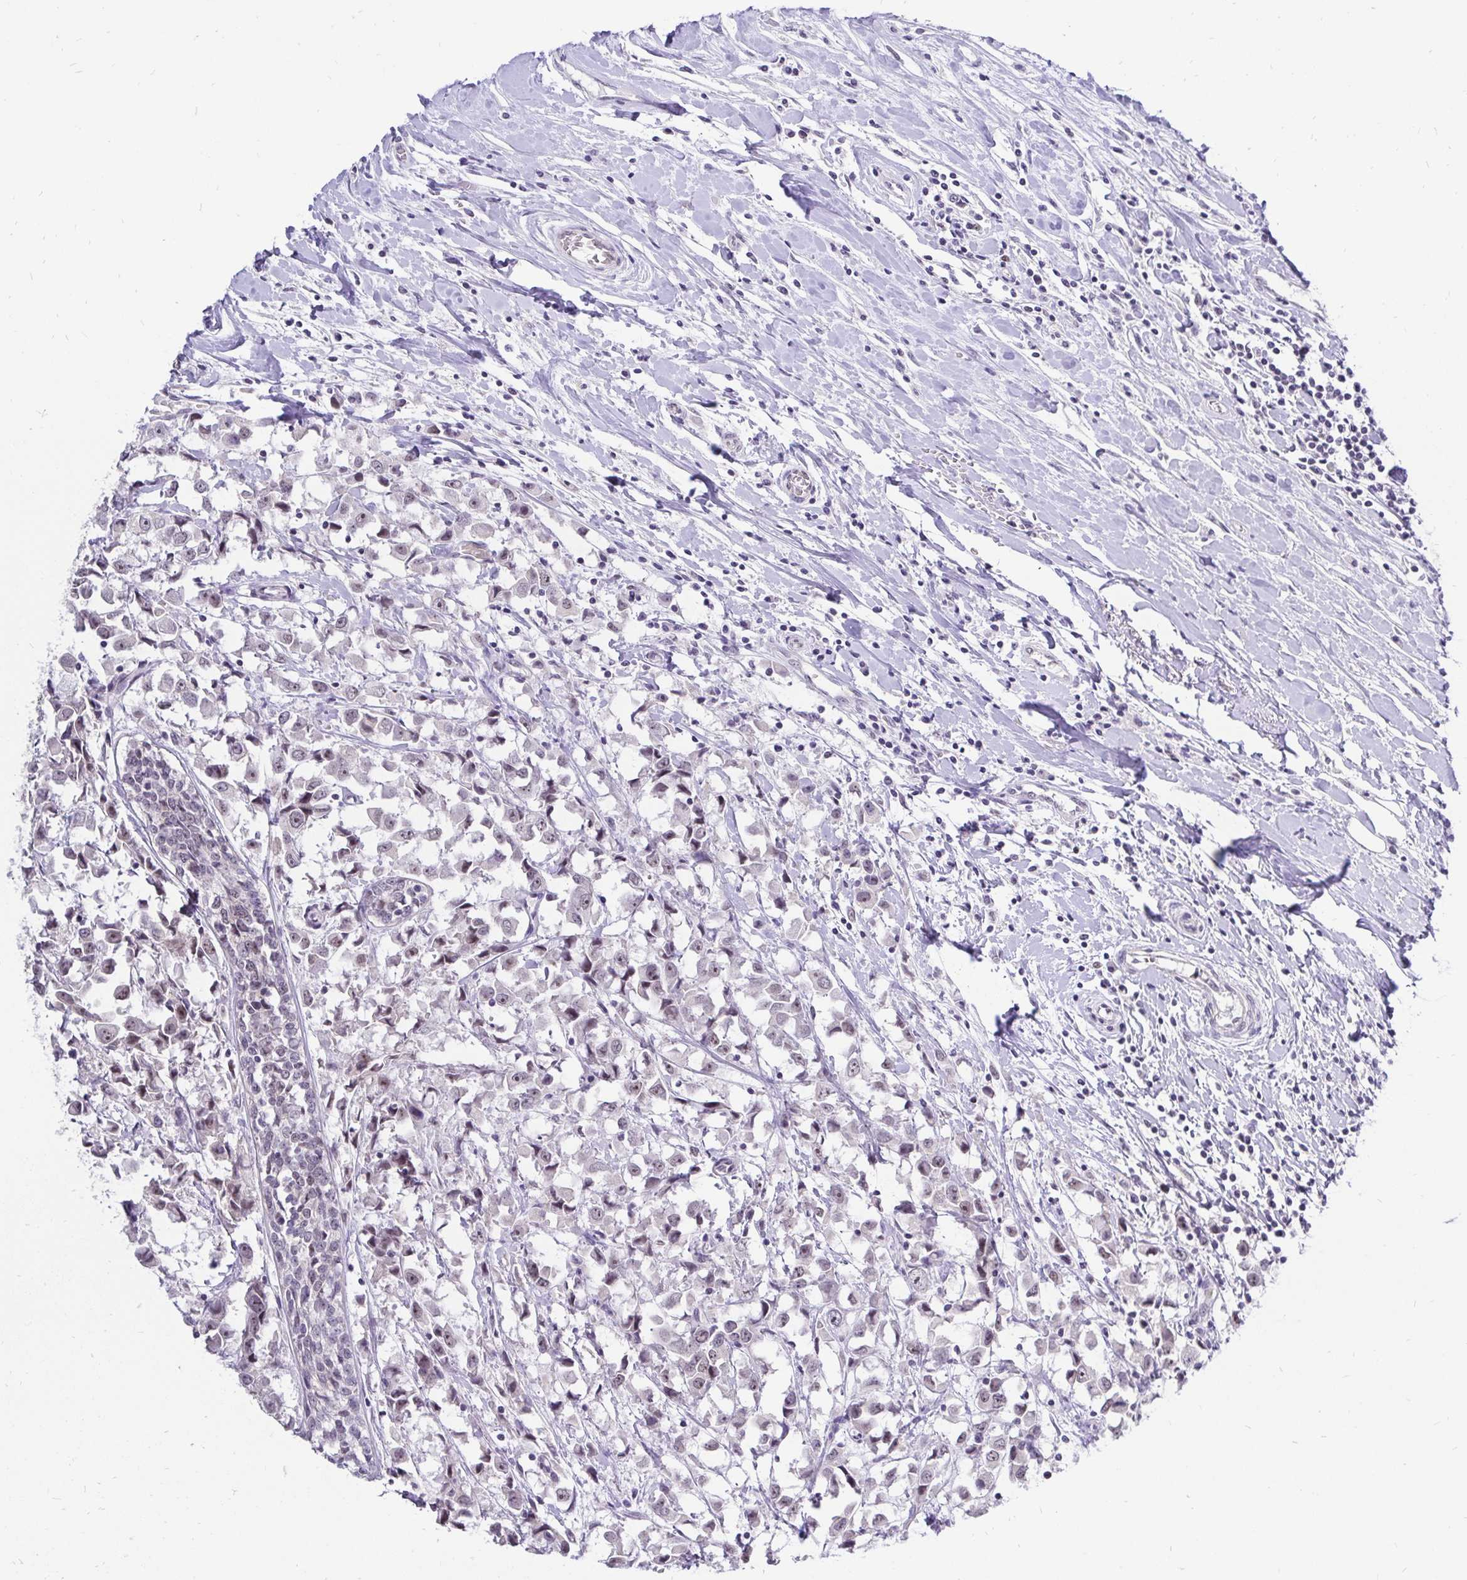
{"staining": {"intensity": "negative", "quantity": "none", "location": "none"}, "tissue": "breast cancer", "cell_type": "Tumor cells", "image_type": "cancer", "snomed": [{"axis": "morphology", "description": "Duct carcinoma"}, {"axis": "topography", "description": "Breast"}], "caption": "This micrograph is of breast cancer stained with IHC to label a protein in brown with the nuclei are counter-stained blue. There is no staining in tumor cells.", "gene": "ZNF860", "patient": {"sex": "female", "age": 61}}